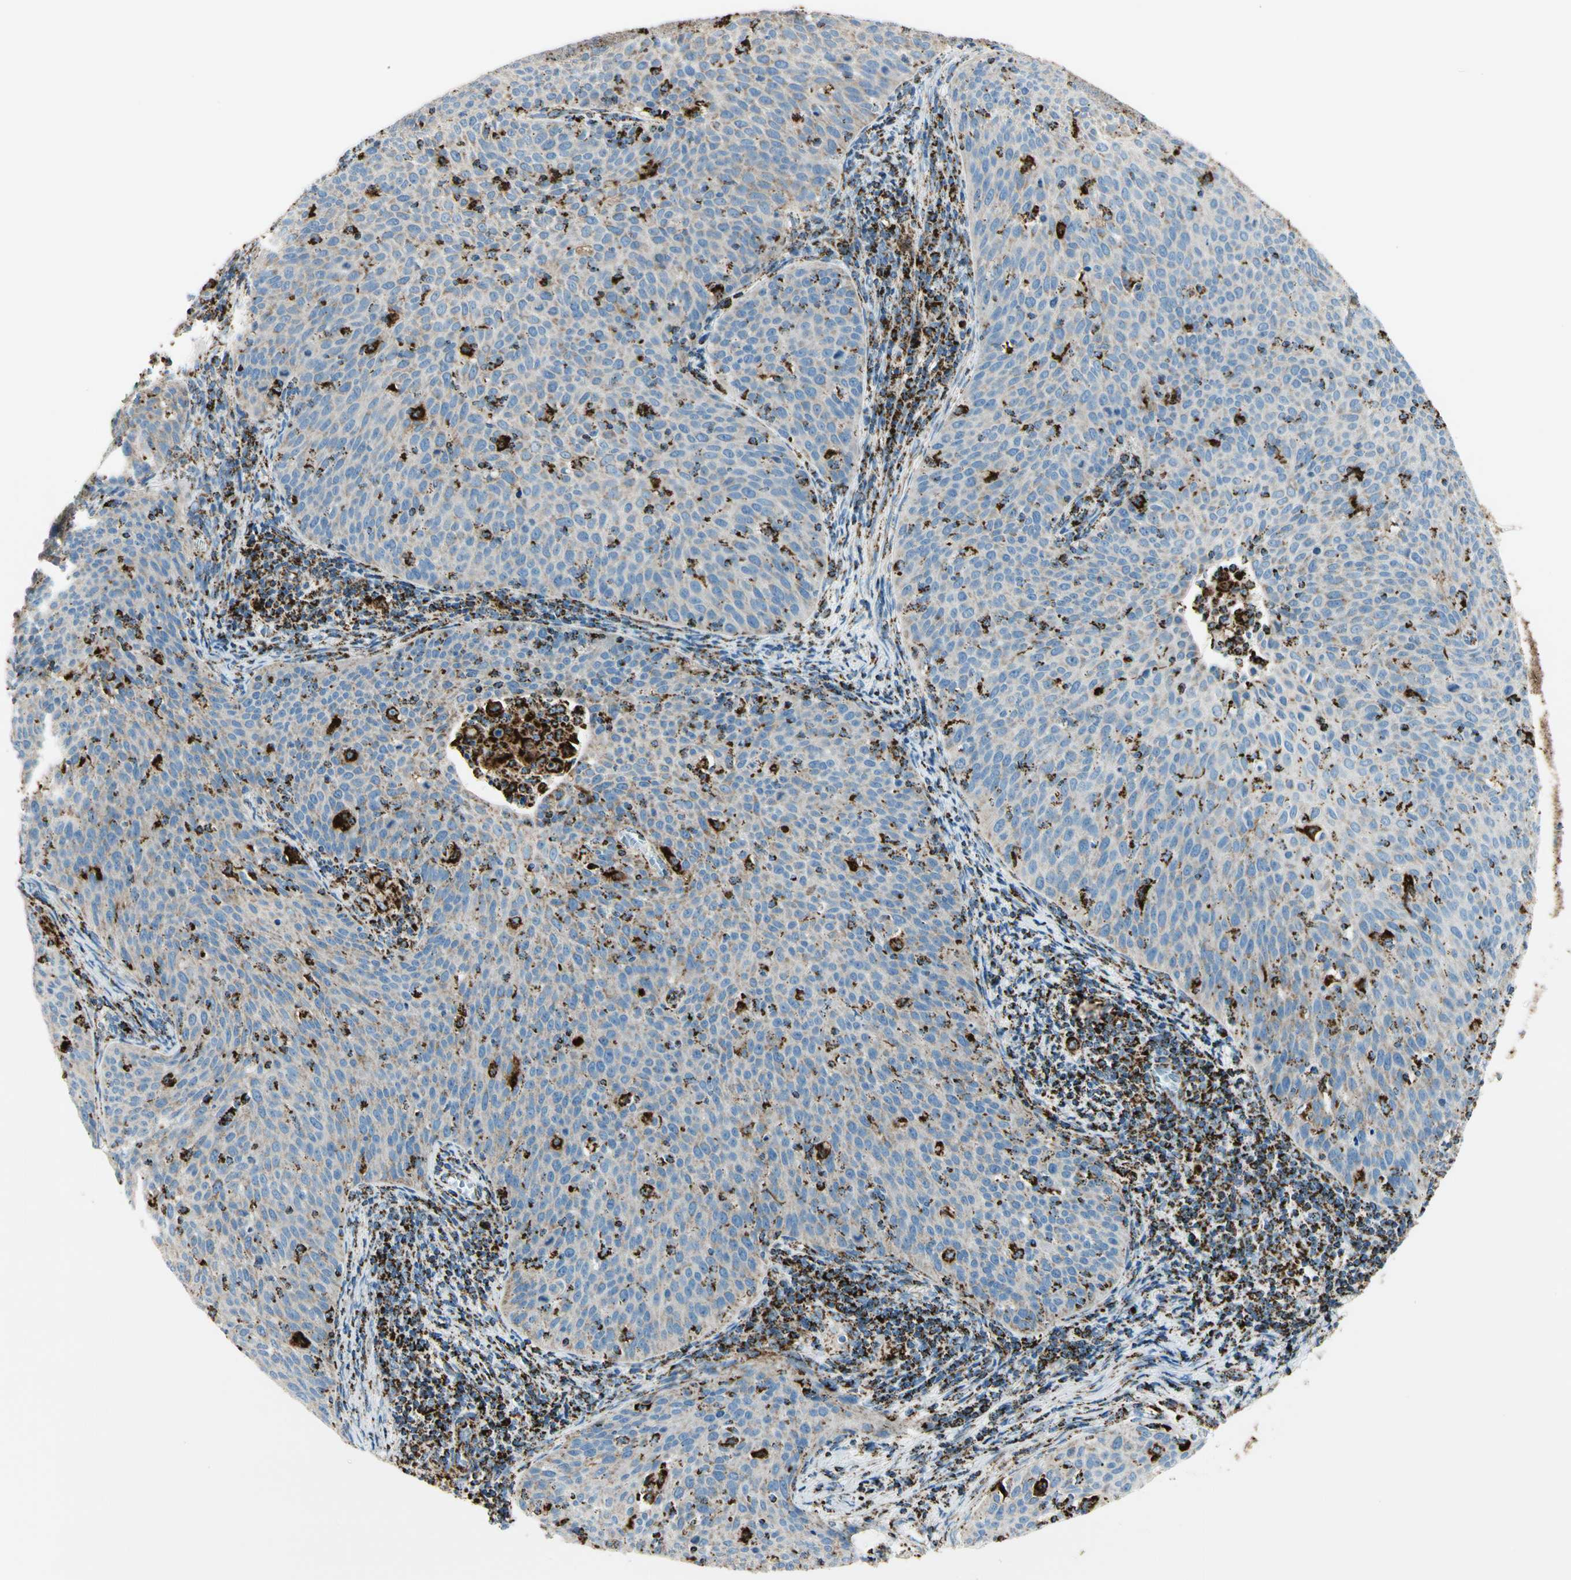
{"staining": {"intensity": "weak", "quantity": "25%-75%", "location": "cytoplasmic/membranous"}, "tissue": "cervical cancer", "cell_type": "Tumor cells", "image_type": "cancer", "snomed": [{"axis": "morphology", "description": "Squamous cell carcinoma, NOS"}, {"axis": "topography", "description": "Cervix"}], "caption": "Human squamous cell carcinoma (cervical) stained with a brown dye demonstrates weak cytoplasmic/membranous positive expression in about 25%-75% of tumor cells.", "gene": "ME2", "patient": {"sex": "female", "age": 38}}